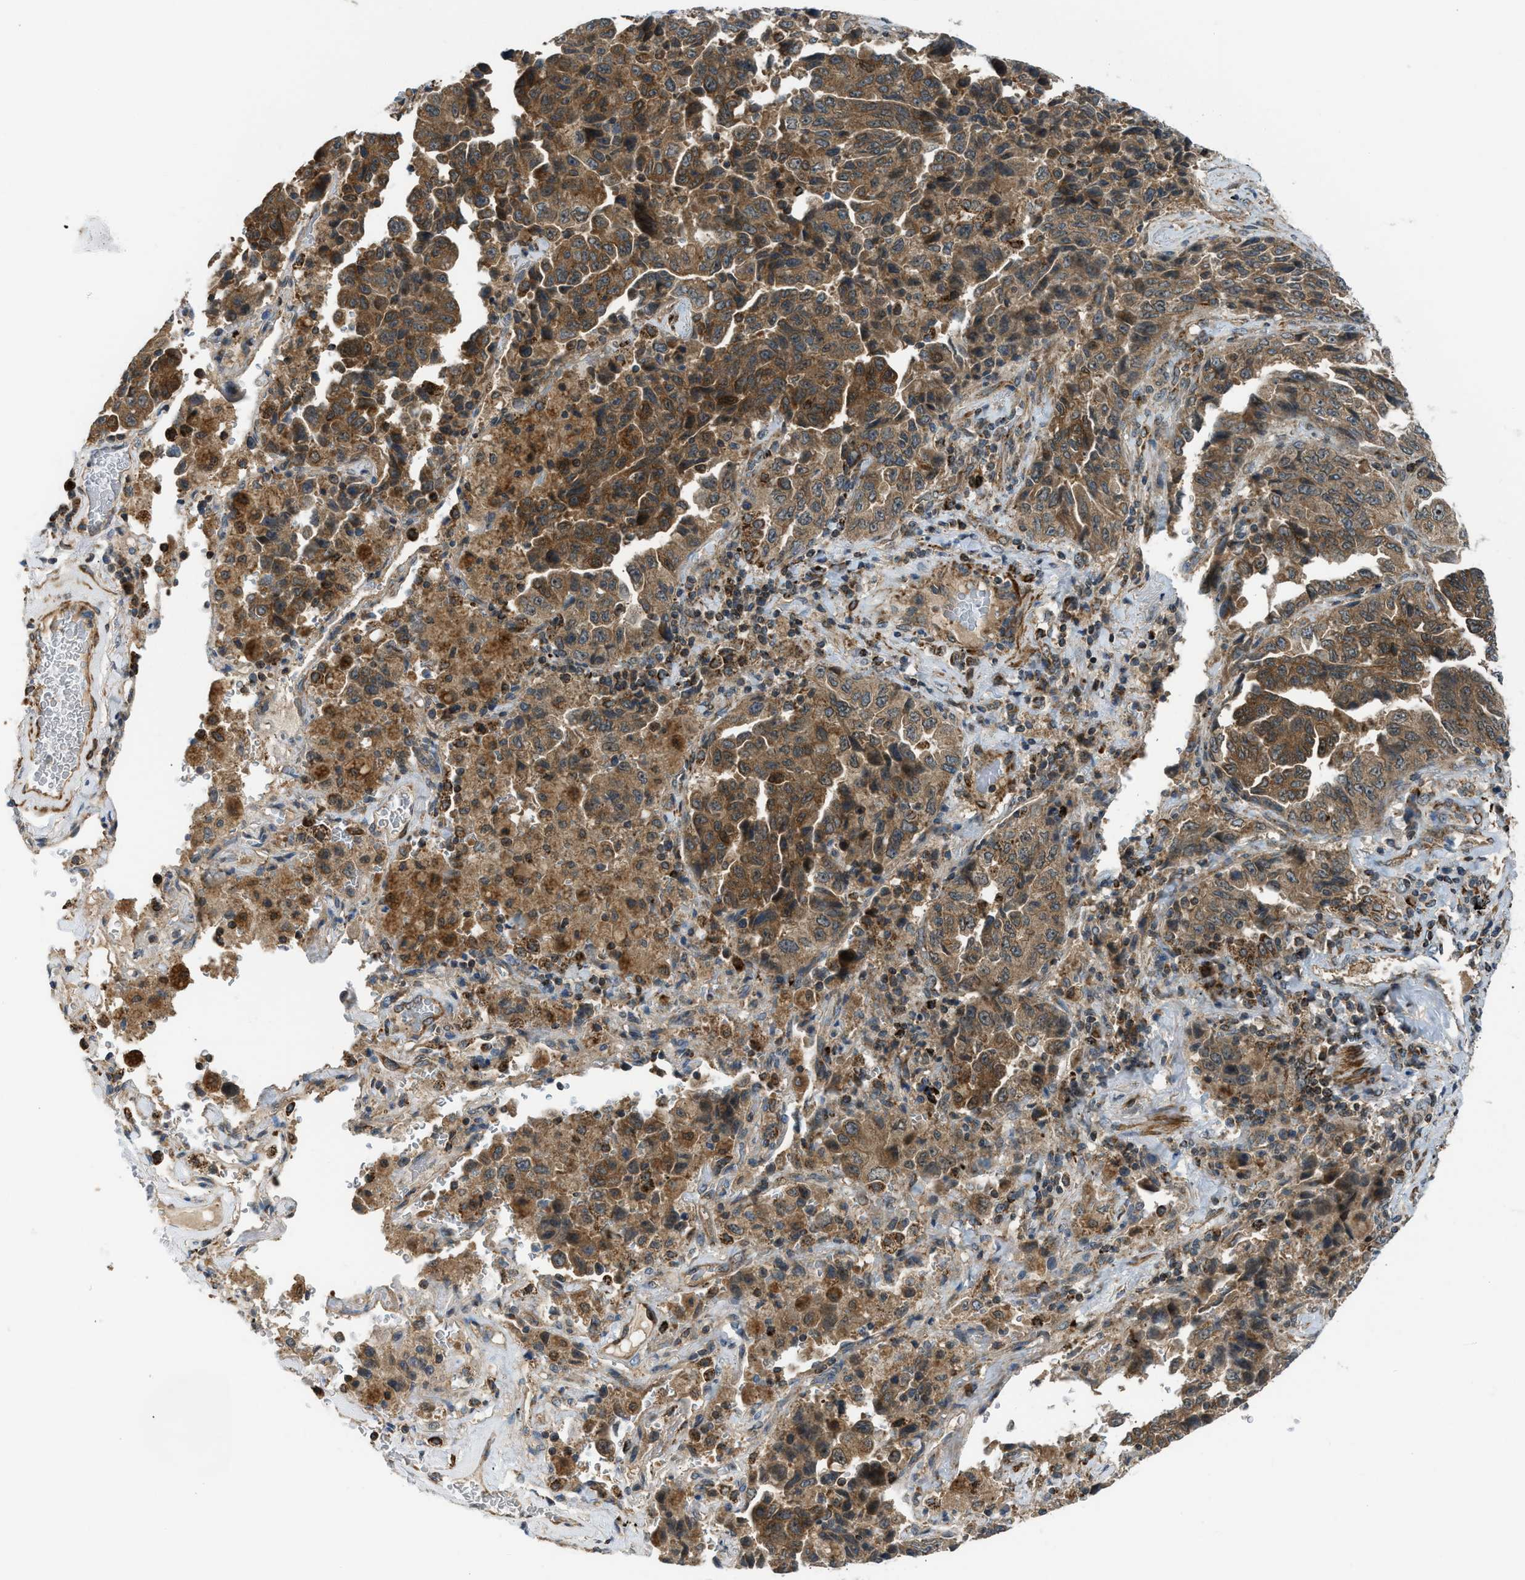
{"staining": {"intensity": "moderate", "quantity": ">75%", "location": "cytoplasmic/membranous"}, "tissue": "lung cancer", "cell_type": "Tumor cells", "image_type": "cancer", "snomed": [{"axis": "morphology", "description": "Adenocarcinoma, NOS"}, {"axis": "topography", "description": "Lung"}], "caption": "Protein staining of adenocarcinoma (lung) tissue exhibits moderate cytoplasmic/membranous positivity in approximately >75% of tumor cells.", "gene": "SESN2", "patient": {"sex": "female", "age": 51}}